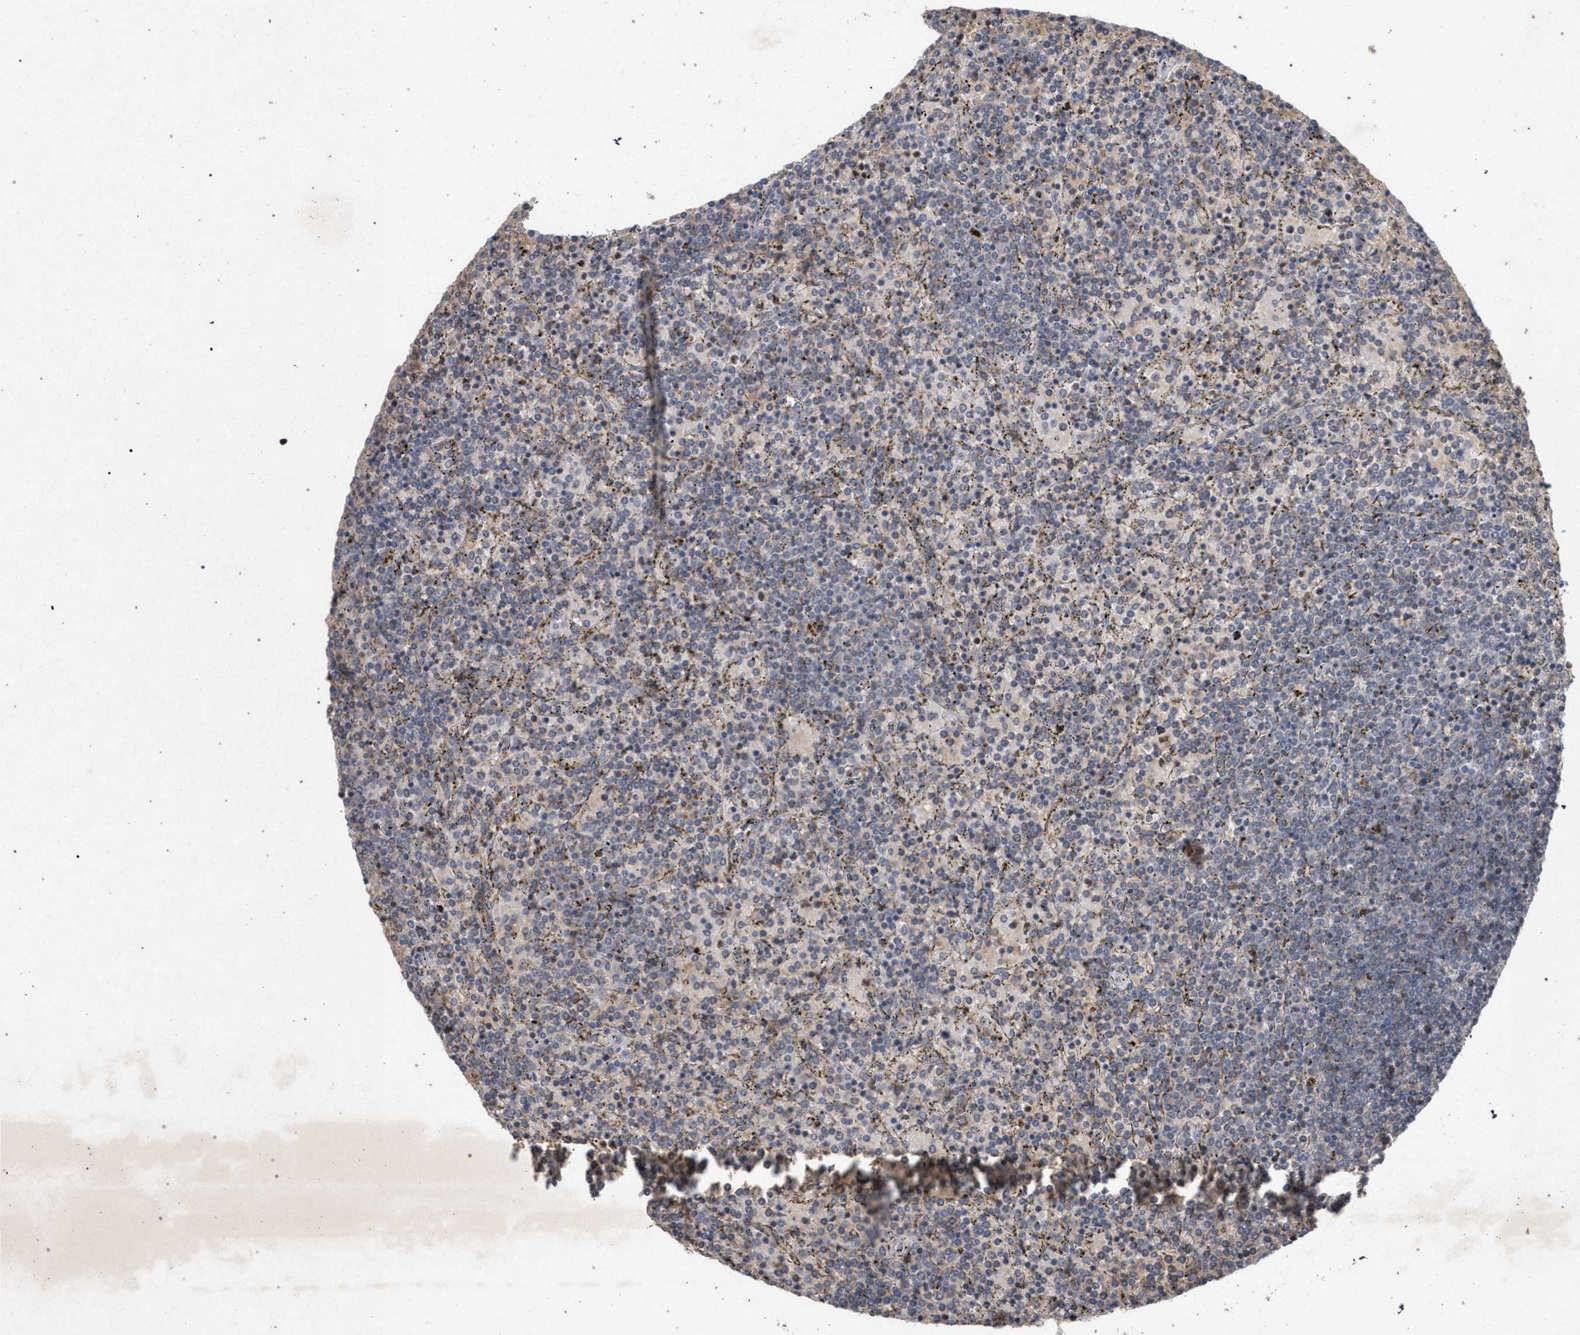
{"staining": {"intensity": "negative", "quantity": "none", "location": "none"}, "tissue": "lymphoma", "cell_type": "Tumor cells", "image_type": "cancer", "snomed": [{"axis": "morphology", "description": "Malignant lymphoma, non-Hodgkin's type, Low grade"}, {"axis": "topography", "description": "Spleen"}], "caption": "High magnification brightfield microscopy of malignant lymphoma, non-Hodgkin's type (low-grade) stained with DAB (brown) and counterstained with hematoxylin (blue): tumor cells show no significant expression.", "gene": "PKD2L1", "patient": {"sex": "female", "age": 77}}